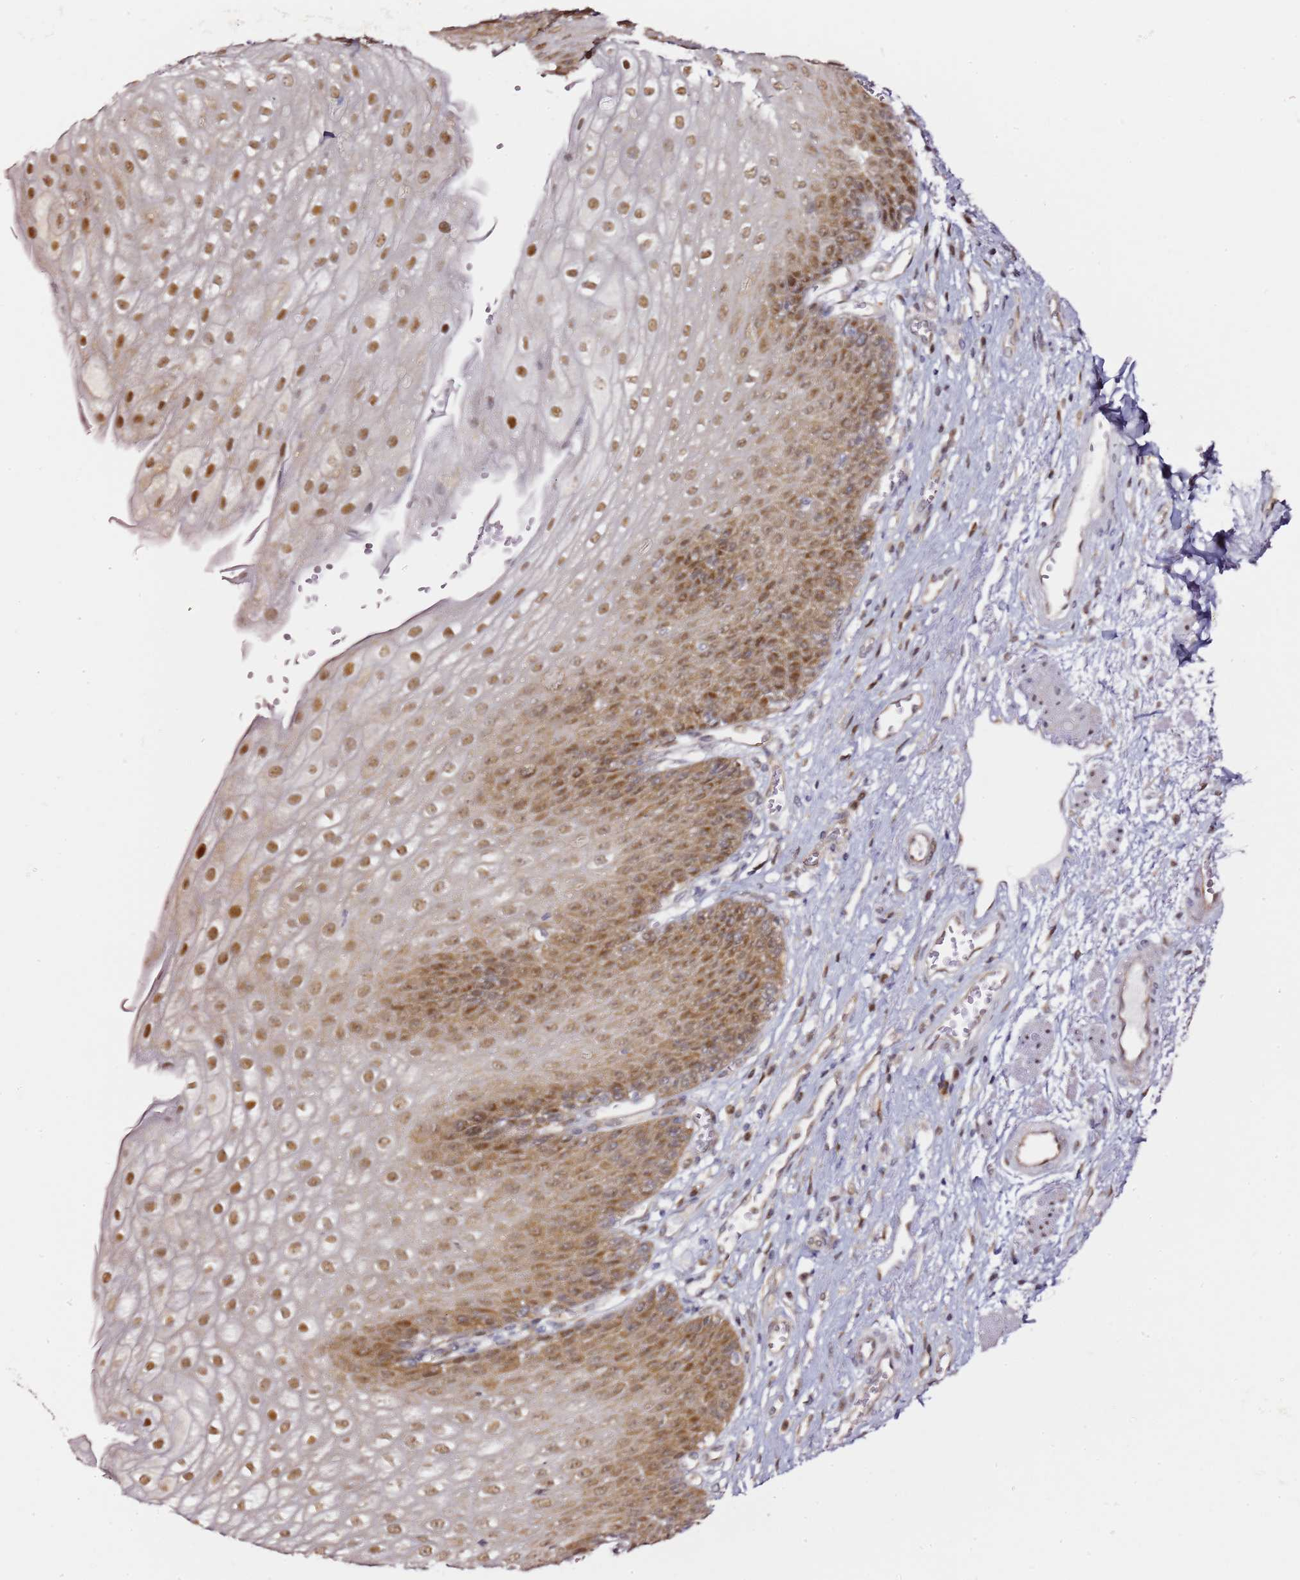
{"staining": {"intensity": "moderate", "quantity": ">75%", "location": "cytoplasmic/membranous,nuclear"}, "tissue": "esophagus", "cell_type": "Squamous epithelial cells", "image_type": "normal", "snomed": [{"axis": "morphology", "description": "Normal tissue, NOS"}, {"axis": "topography", "description": "Esophagus"}], "caption": "Protein staining displays moderate cytoplasmic/membranous,nuclear staining in approximately >75% of squamous epithelial cells in normal esophagus.", "gene": "PSMD4", "patient": {"sex": "male", "age": 71}}